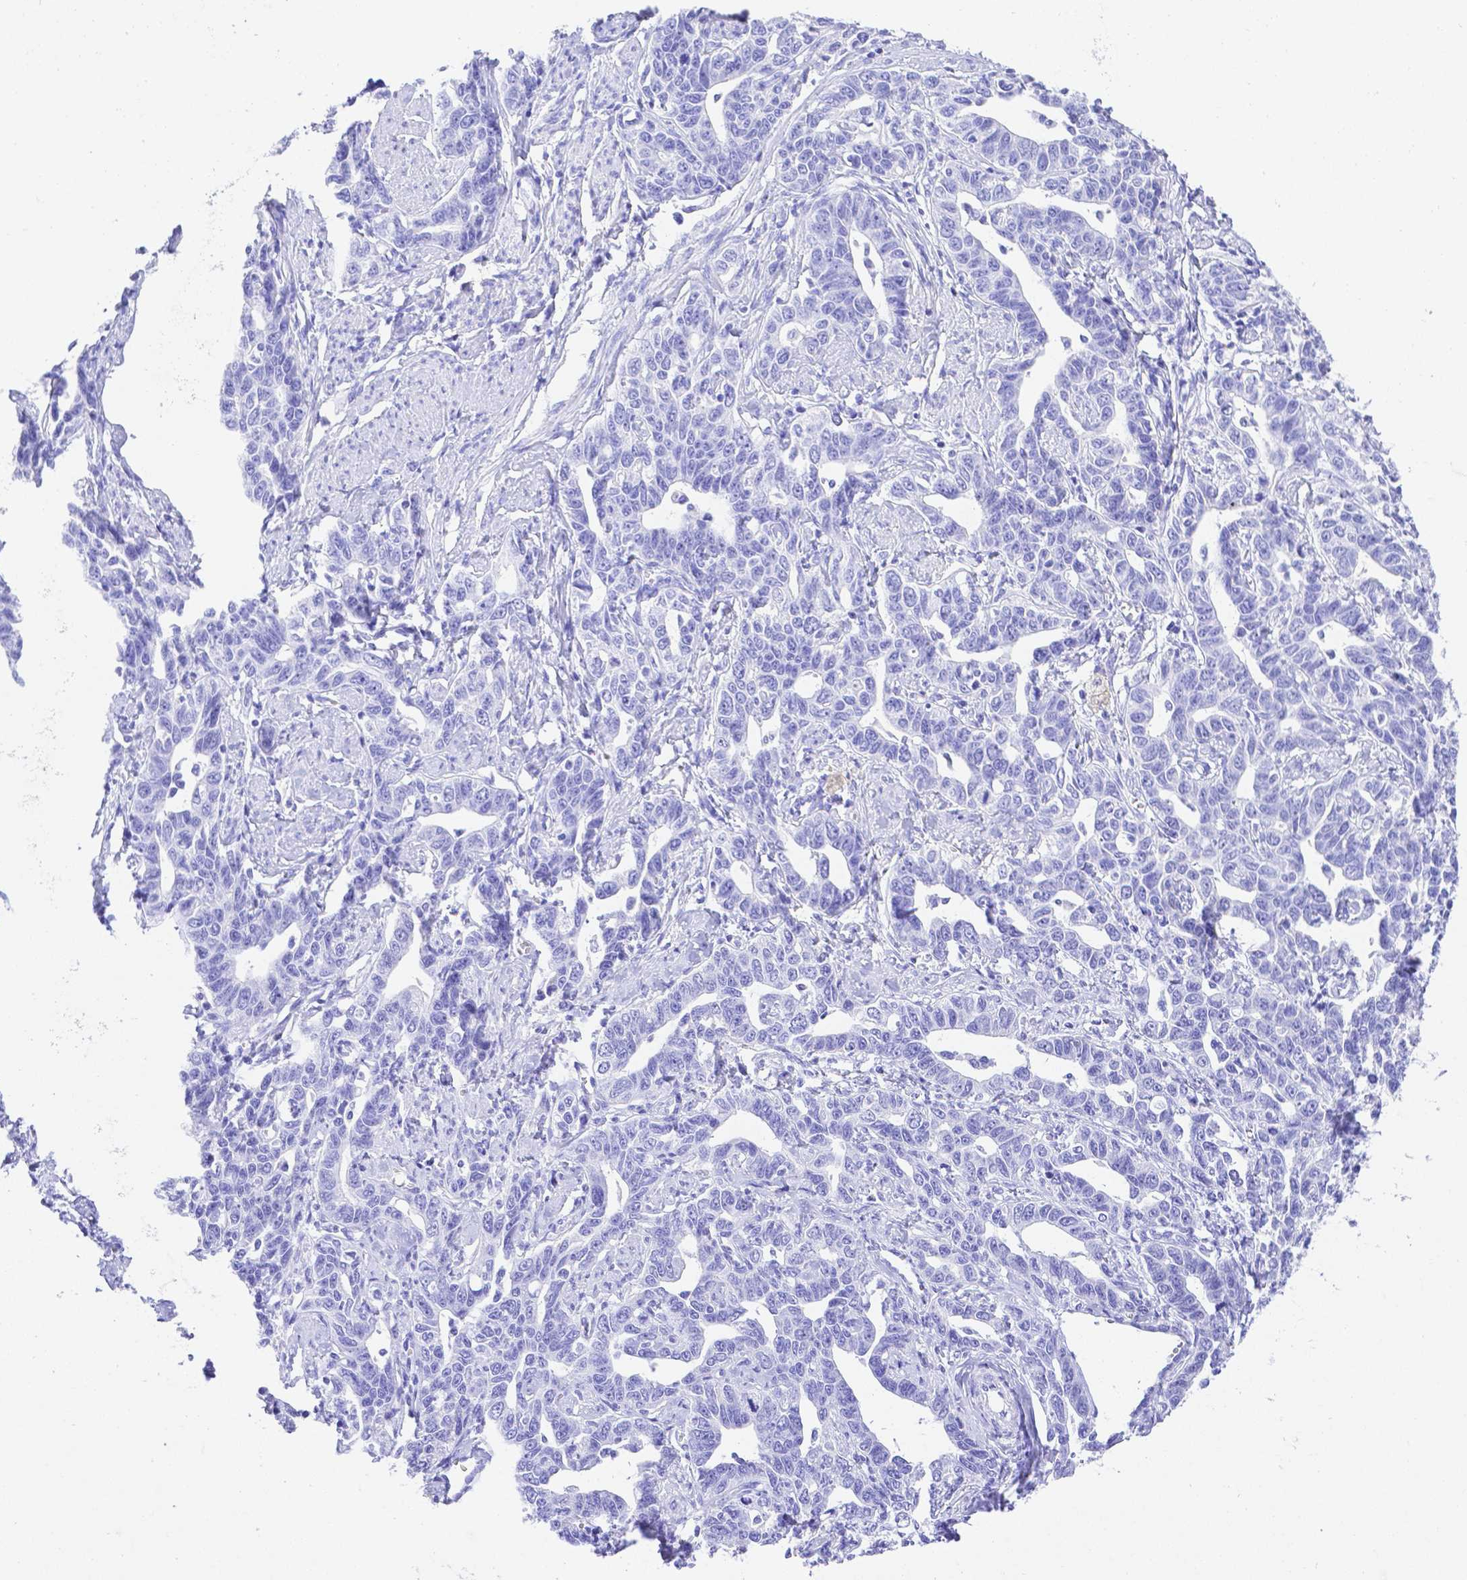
{"staining": {"intensity": "negative", "quantity": "none", "location": "none"}, "tissue": "ovarian cancer", "cell_type": "Tumor cells", "image_type": "cancer", "snomed": [{"axis": "morphology", "description": "Cystadenocarcinoma, serous, NOS"}, {"axis": "topography", "description": "Ovary"}], "caption": "This is an immunohistochemistry (IHC) histopathology image of human ovarian serous cystadenocarcinoma. There is no staining in tumor cells.", "gene": "SMR3A", "patient": {"sex": "female", "age": 69}}